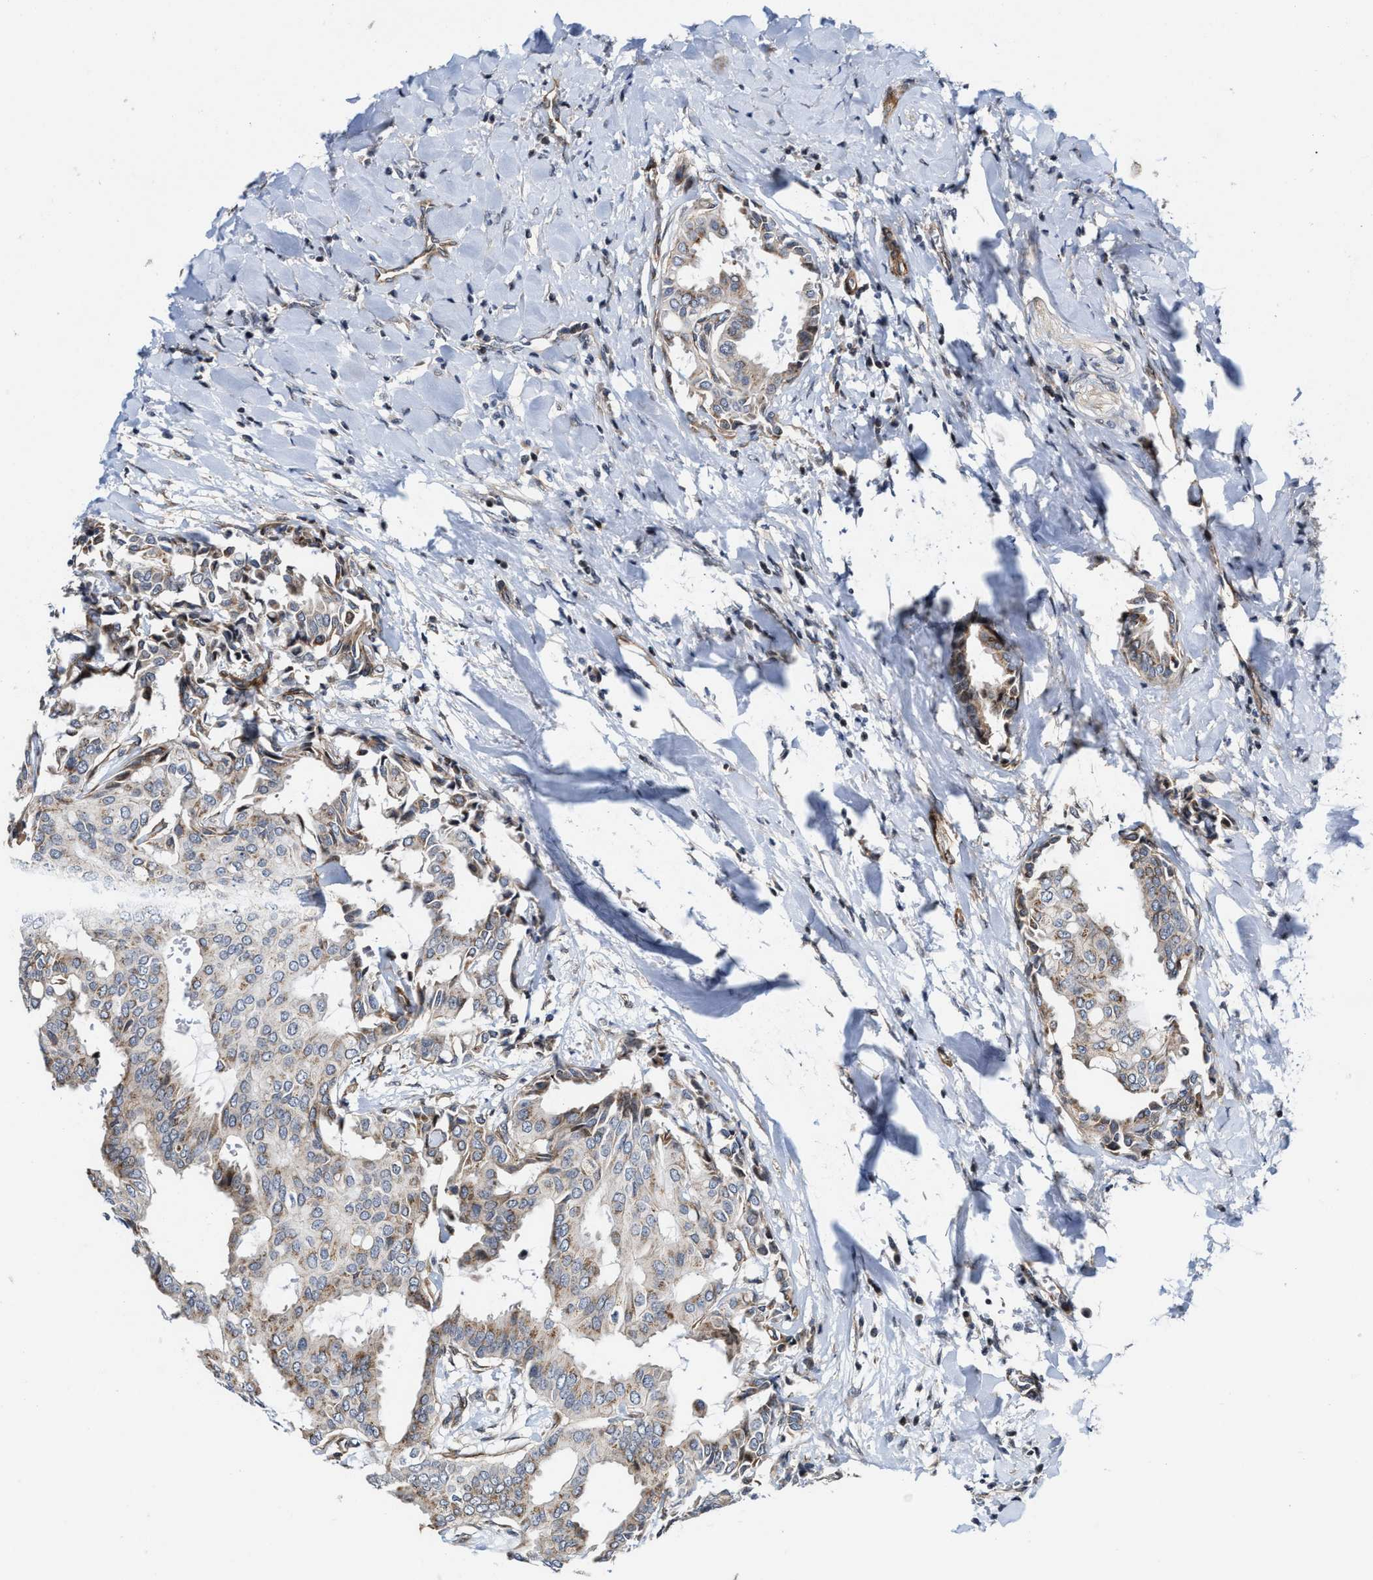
{"staining": {"intensity": "weak", "quantity": "<25%", "location": "cytoplasmic/membranous"}, "tissue": "head and neck cancer", "cell_type": "Tumor cells", "image_type": "cancer", "snomed": [{"axis": "morphology", "description": "Adenocarcinoma, NOS"}, {"axis": "topography", "description": "Salivary gland"}, {"axis": "topography", "description": "Head-Neck"}], "caption": "The micrograph demonstrates no significant positivity in tumor cells of head and neck cancer (adenocarcinoma). Nuclei are stained in blue.", "gene": "TGFB1I1", "patient": {"sex": "female", "age": 59}}